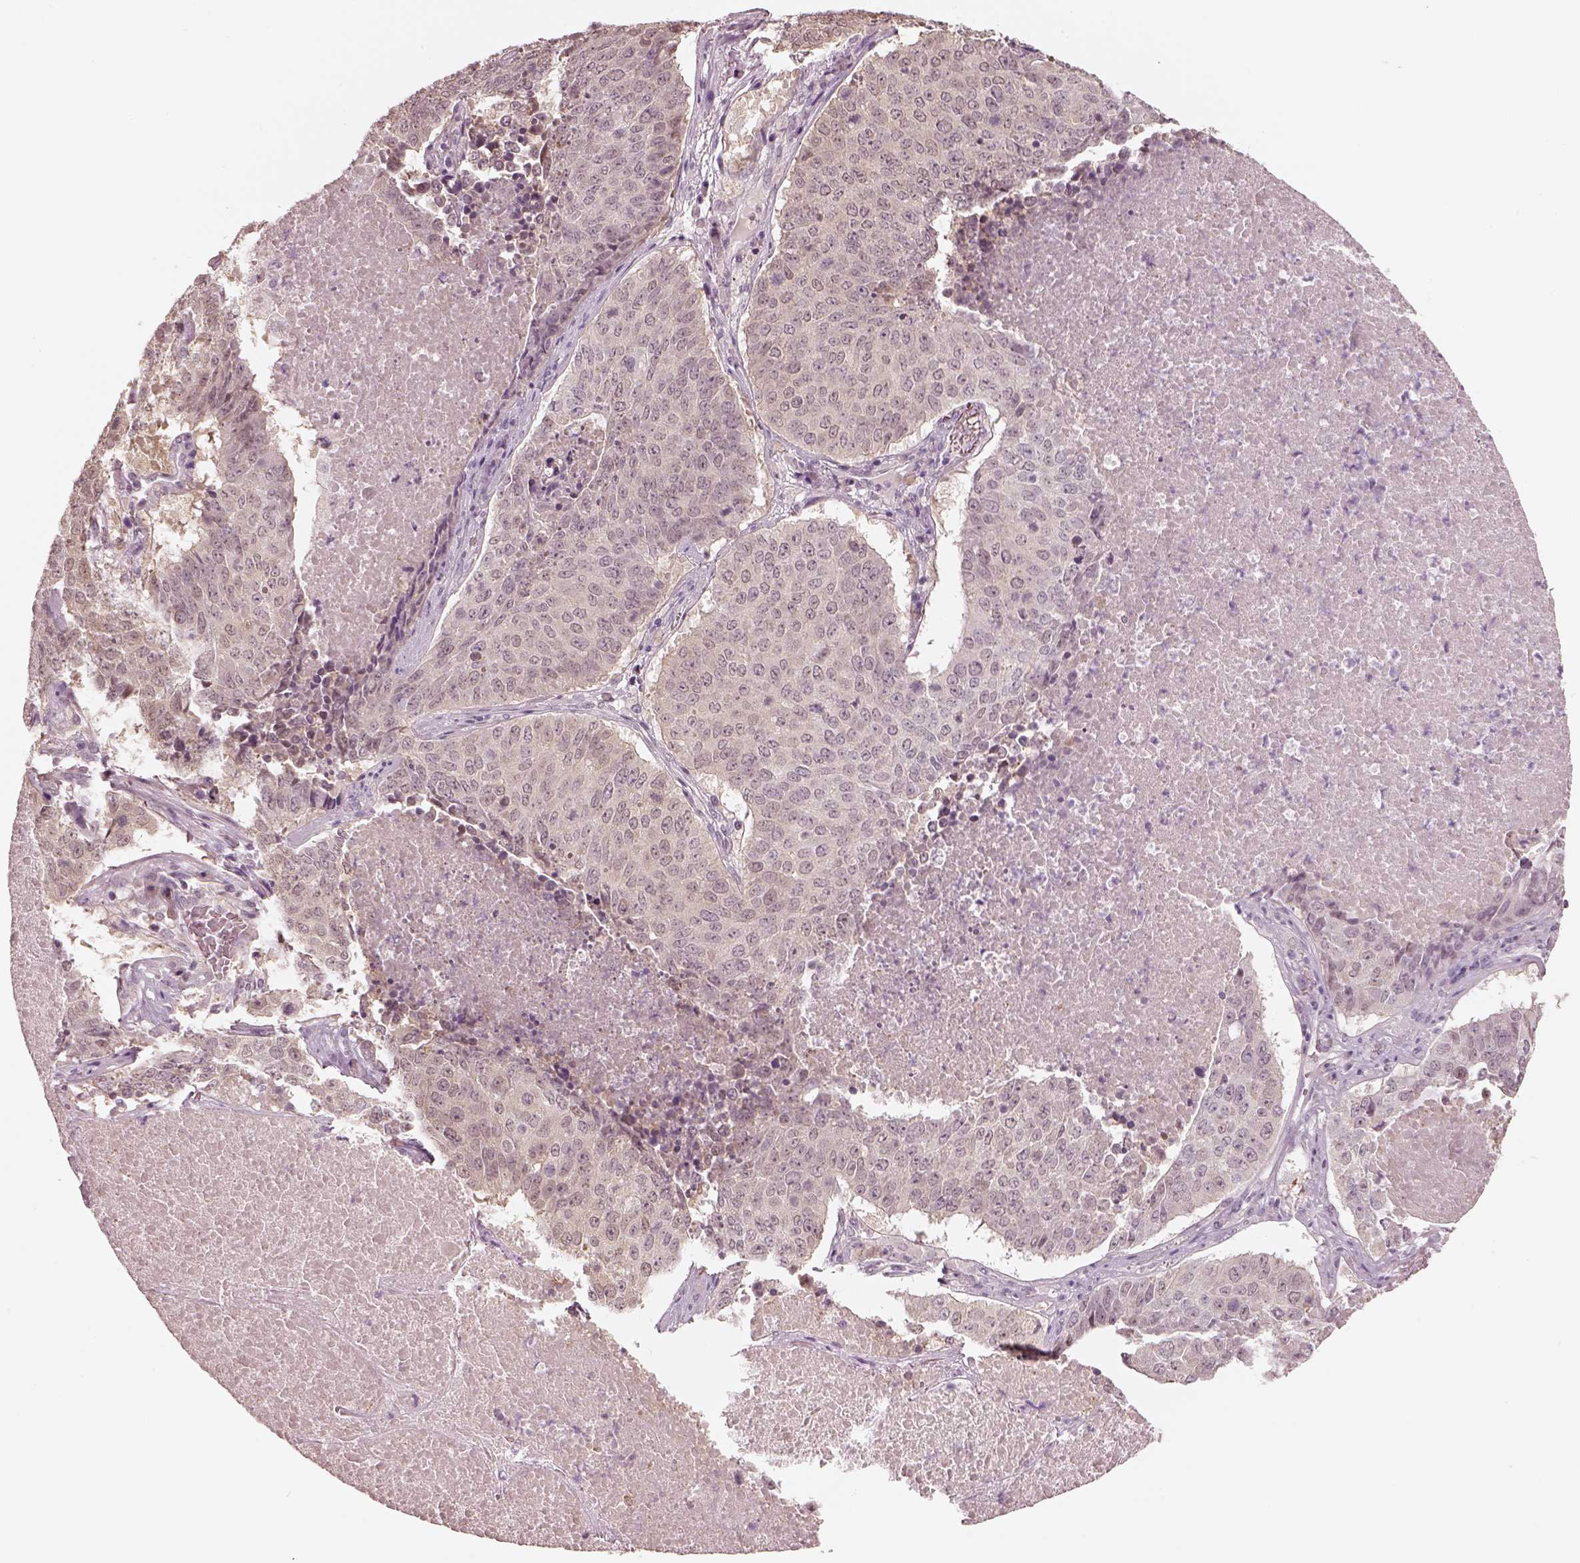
{"staining": {"intensity": "negative", "quantity": "none", "location": "none"}, "tissue": "lung cancer", "cell_type": "Tumor cells", "image_type": "cancer", "snomed": [{"axis": "morphology", "description": "Normal tissue, NOS"}, {"axis": "morphology", "description": "Squamous cell carcinoma, NOS"}, {"axis": "topography", "description": "Bronchus"}, {"axis": "topography", "description": "Lung"}], "caption": "Immunohistochemical staining of human lung cancer (squamous cell carcinoma) reveals no significant positivity in tumor cells.", "gene": "EGR4", "patient": {"sex": "male", "age": 64}}